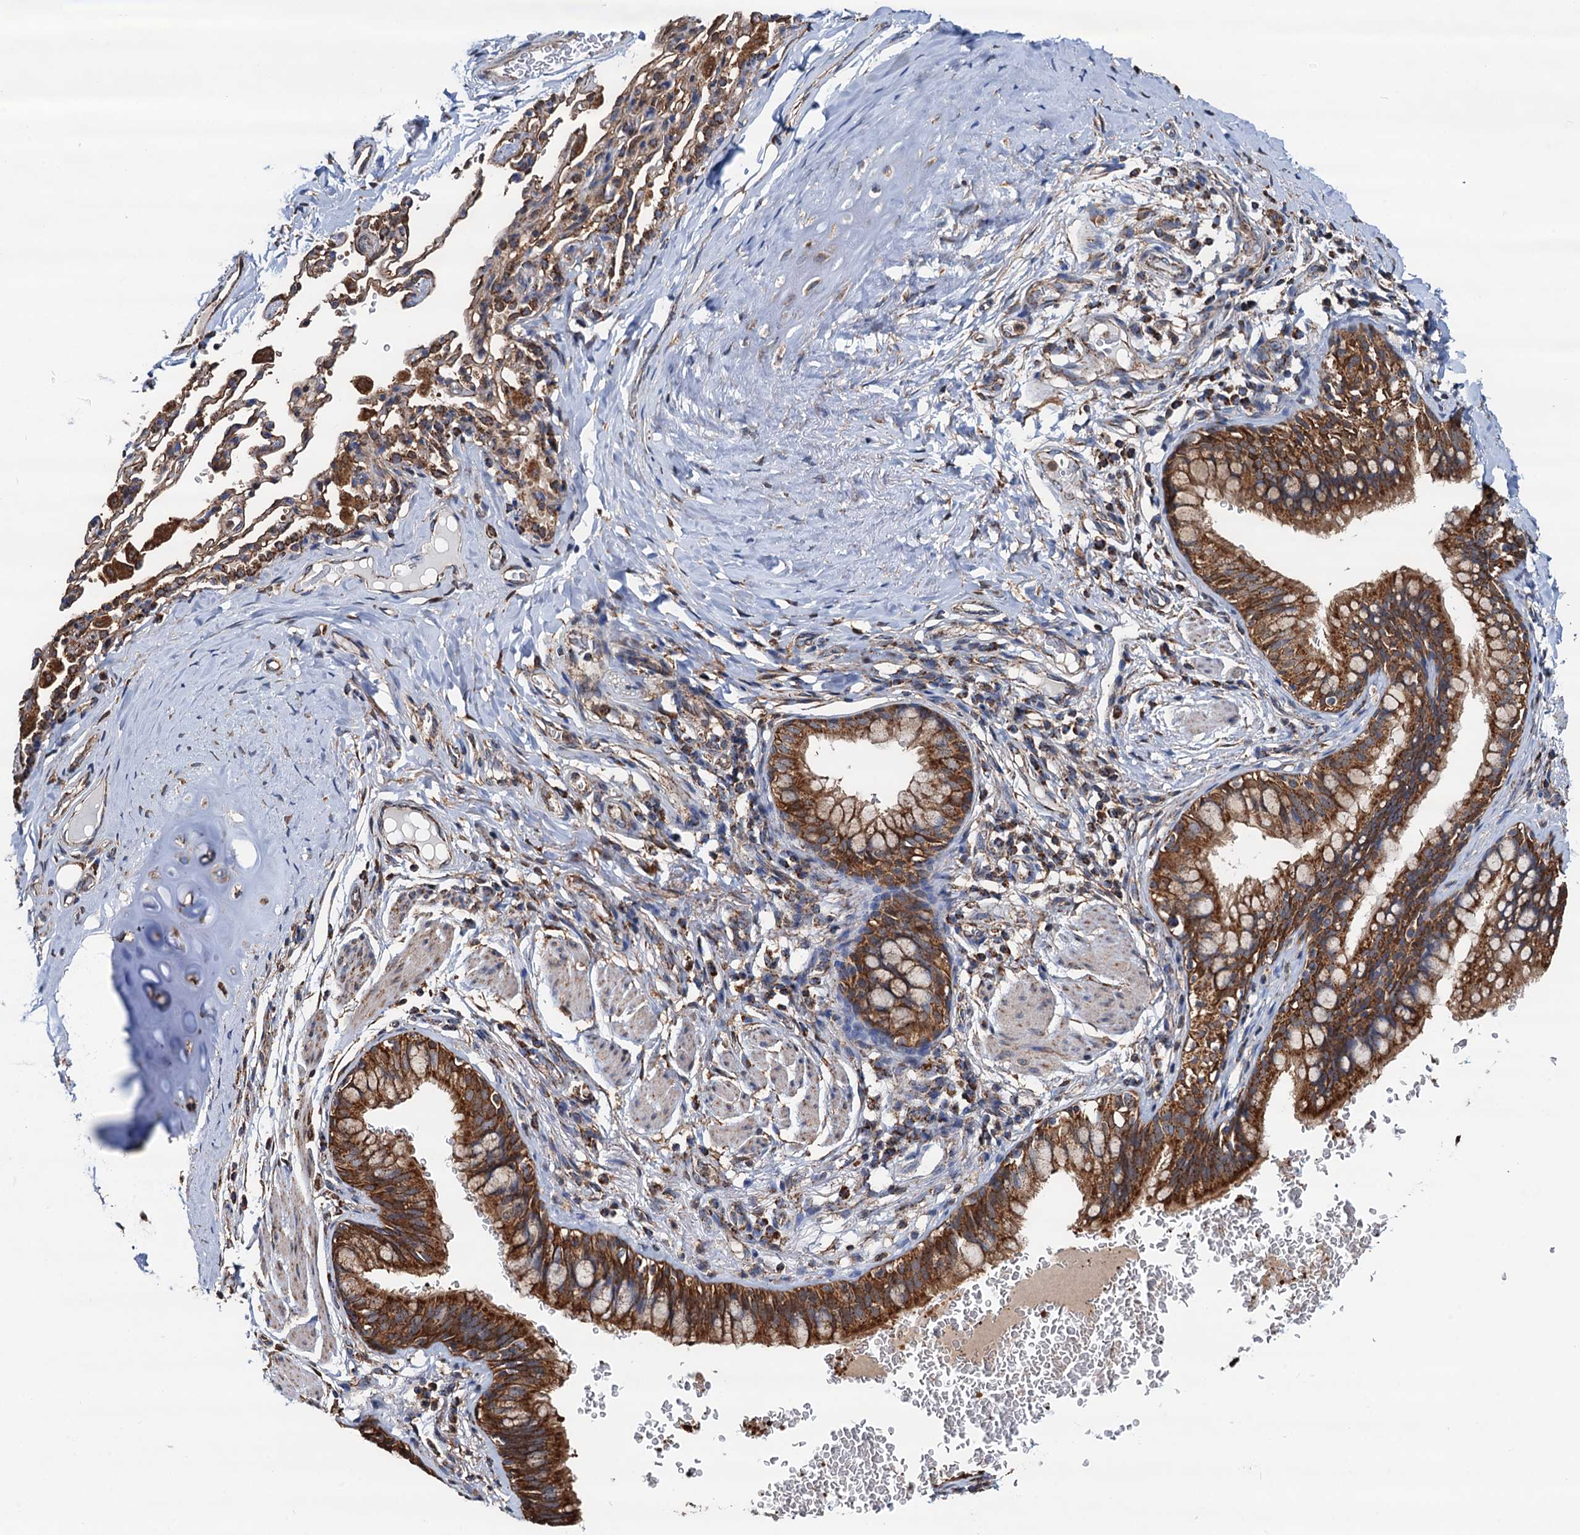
{"staining": {"intensity": "strong", "quantity": ">75%", "location": "cytoplasmic/membranous"}, "tissue": "bronchus", "cell_type": "Respiratory epithelial cells", "image_type": "normal", "snomed": [{"axis": "morphology", "description": "Normal tissue, NOS"}, {"axis": "topography", "description": "Cartilage tissue"}, {"axis": "topography", "description": "Bronchus"}], "caption": "Bronchus stained for a protein (brown) shows strong cytoplasmic/membranous positive expression in about >75% of respiratory epithelial cells.", "gene": "AAGAB", "patient": {"sex": "female", "age": 36}}